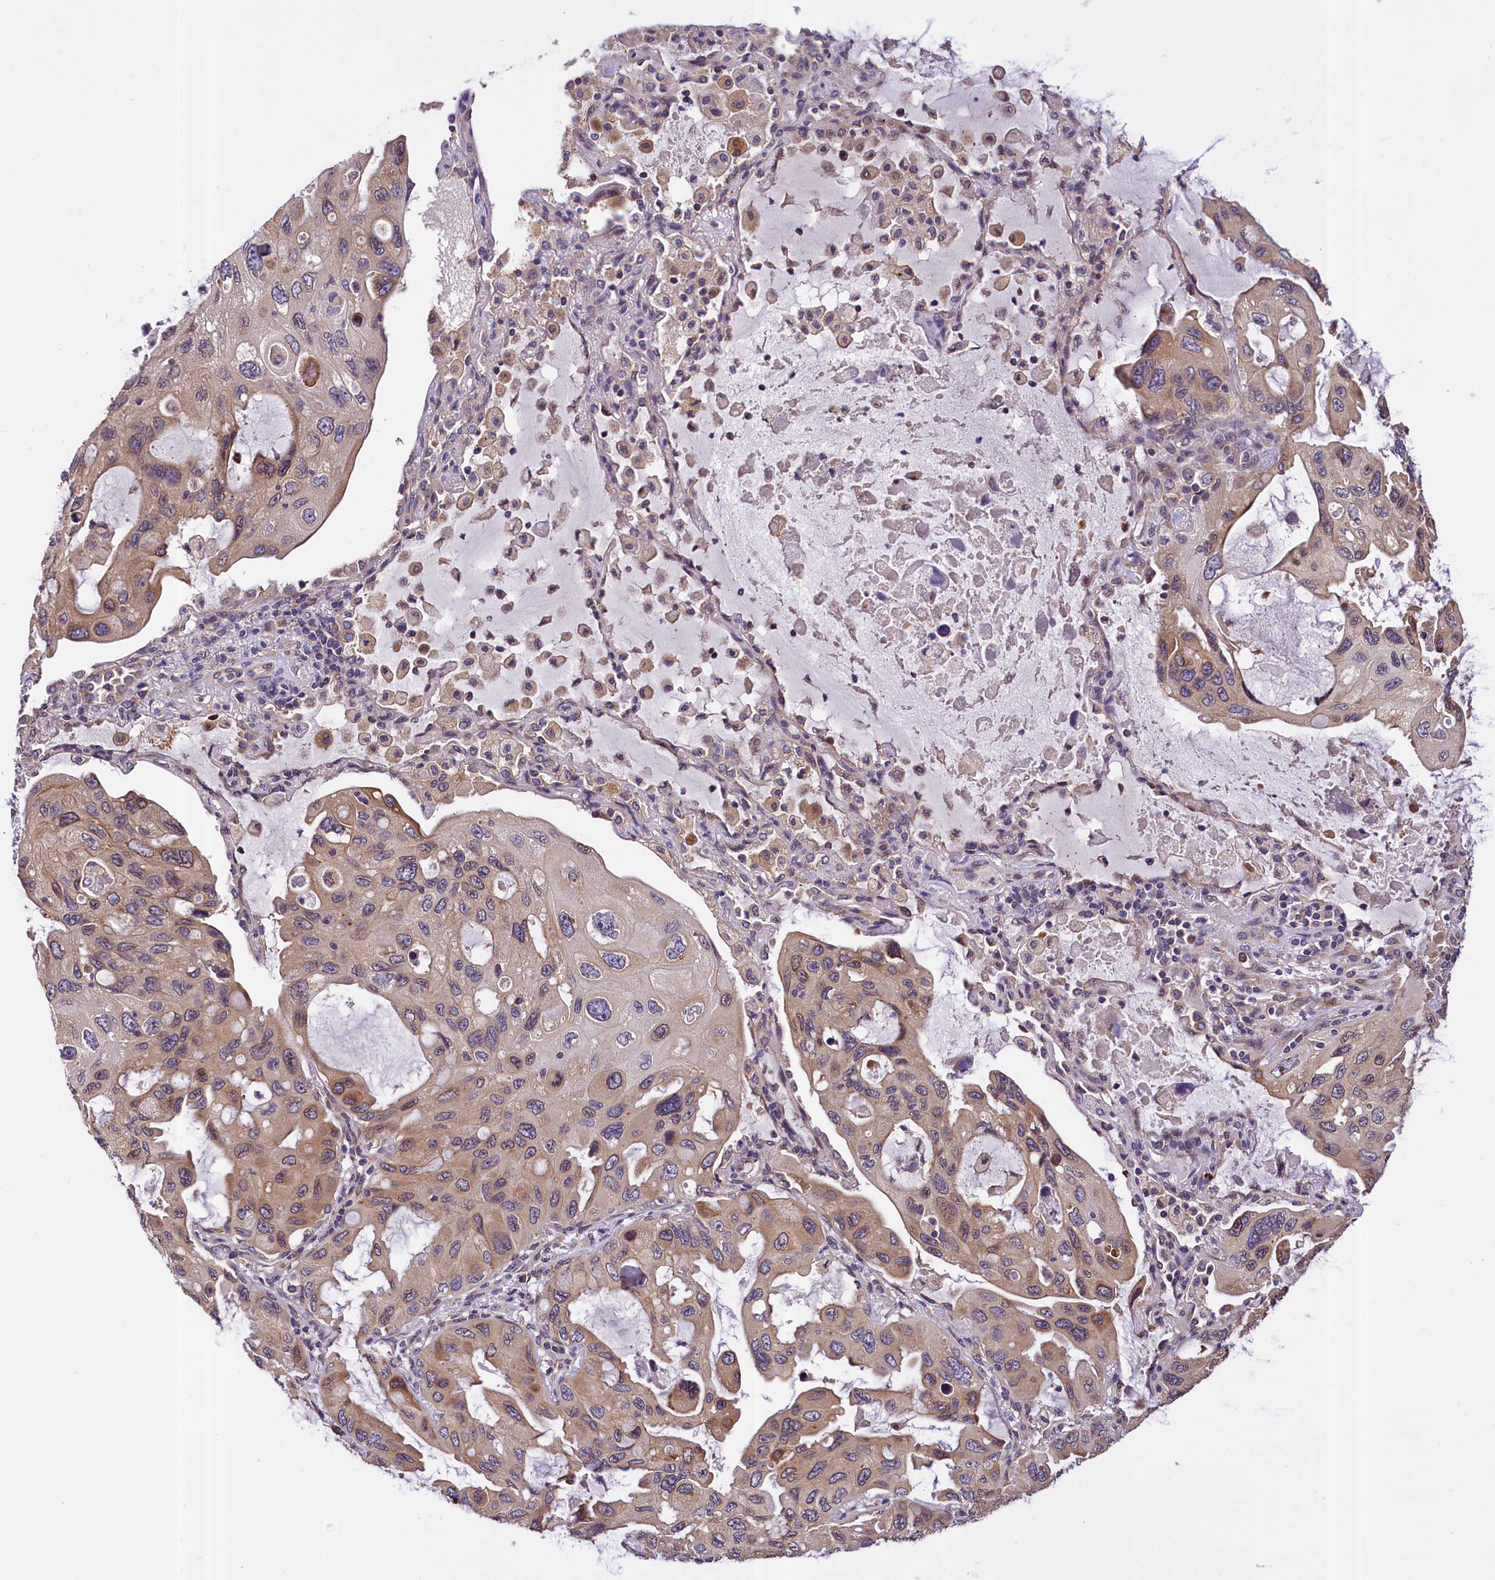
{"staining": {"intensity": "moderate", "quantity": ">75%", "location": "cytoplasmic/membranous"}, "tissue": "lung cancer", "cell_type": "Tumor cells", "image_type": "cancer", "snomed": [{"axis": "morphology", "description": "Squamous cell carcinoma, NOS"}, {"axis": "topography", "description": "Lung"}], "caption": "IHC photomicrograph of neoplastic tissue: lung cancer (squamous cell carcinoma) stained using IHC exhibits medium levels of moderate protein expression localized specifically in the cytoplasmic/membranous of tumor cells, appearing as a cytoplasmic/membranous brown color.", "gene": "SUPV3L1", "patient": {"sex": "female", "age": 73}}